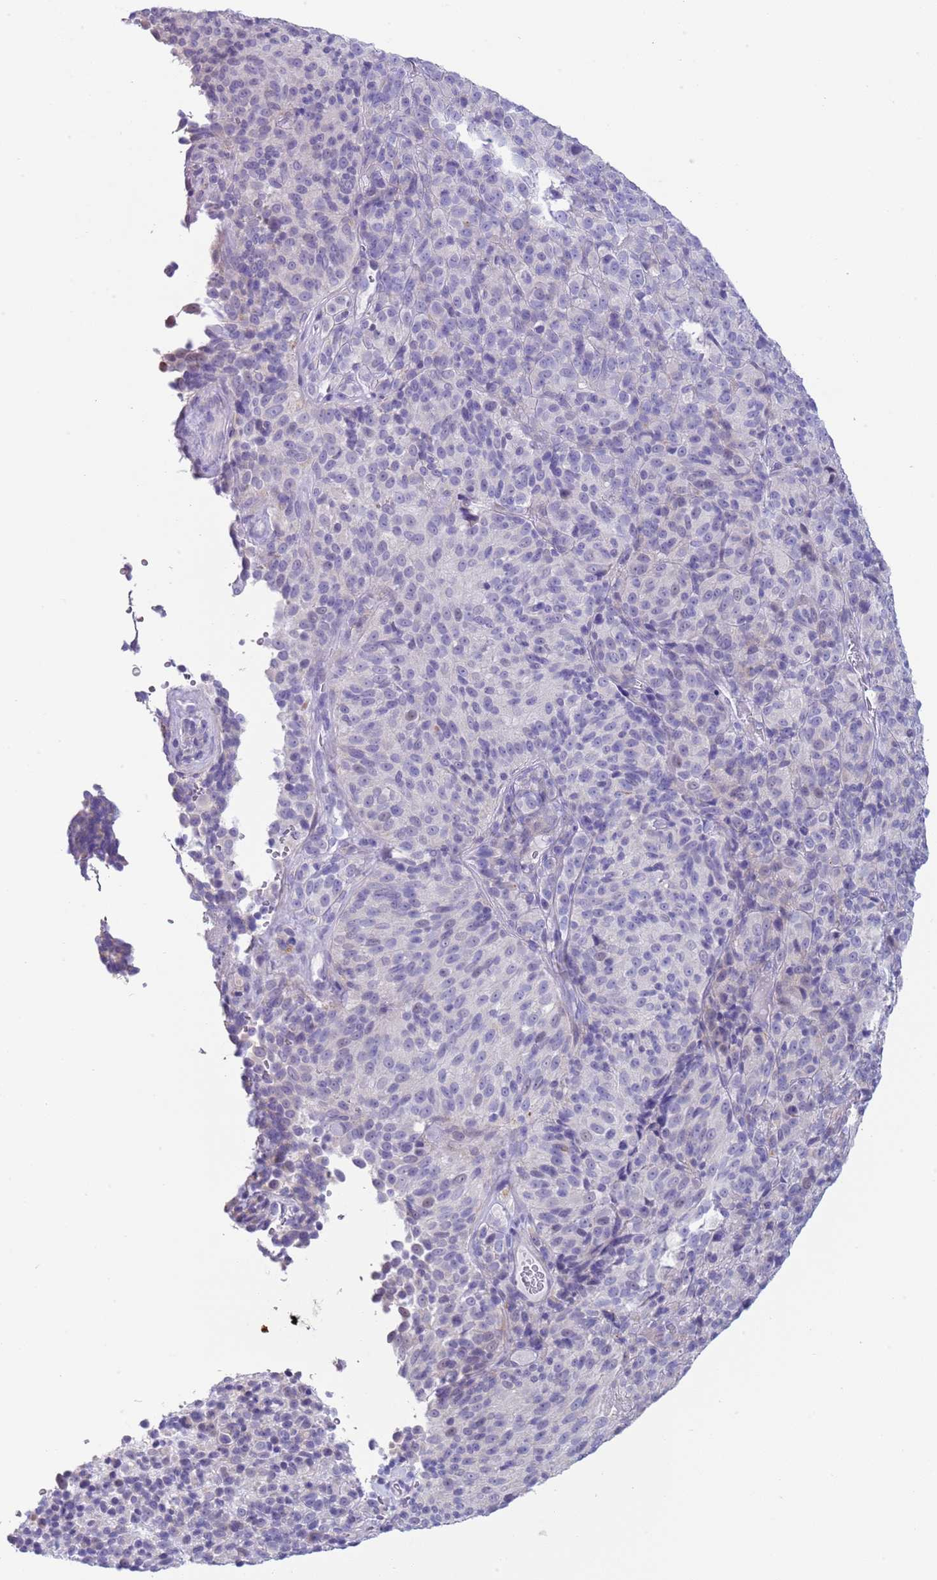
{"staining": {"intensity": "negative", "quantity": "none", "location": "none"}, "tissue": "melanoma", "cell_type": "Tumor cells", "image_type": "cancer", "snomed": [{"axis": "morphology", "description": "Malignant melanoma, Metastatic site"}, {"axis": "topography", "description": "Brain"}], "caption": "Protein analysis of melanoma exhibits no significant positivity in tumor cells.", "gene": "ABHD17C", "patient": {"sex": "female", "age": 56}}